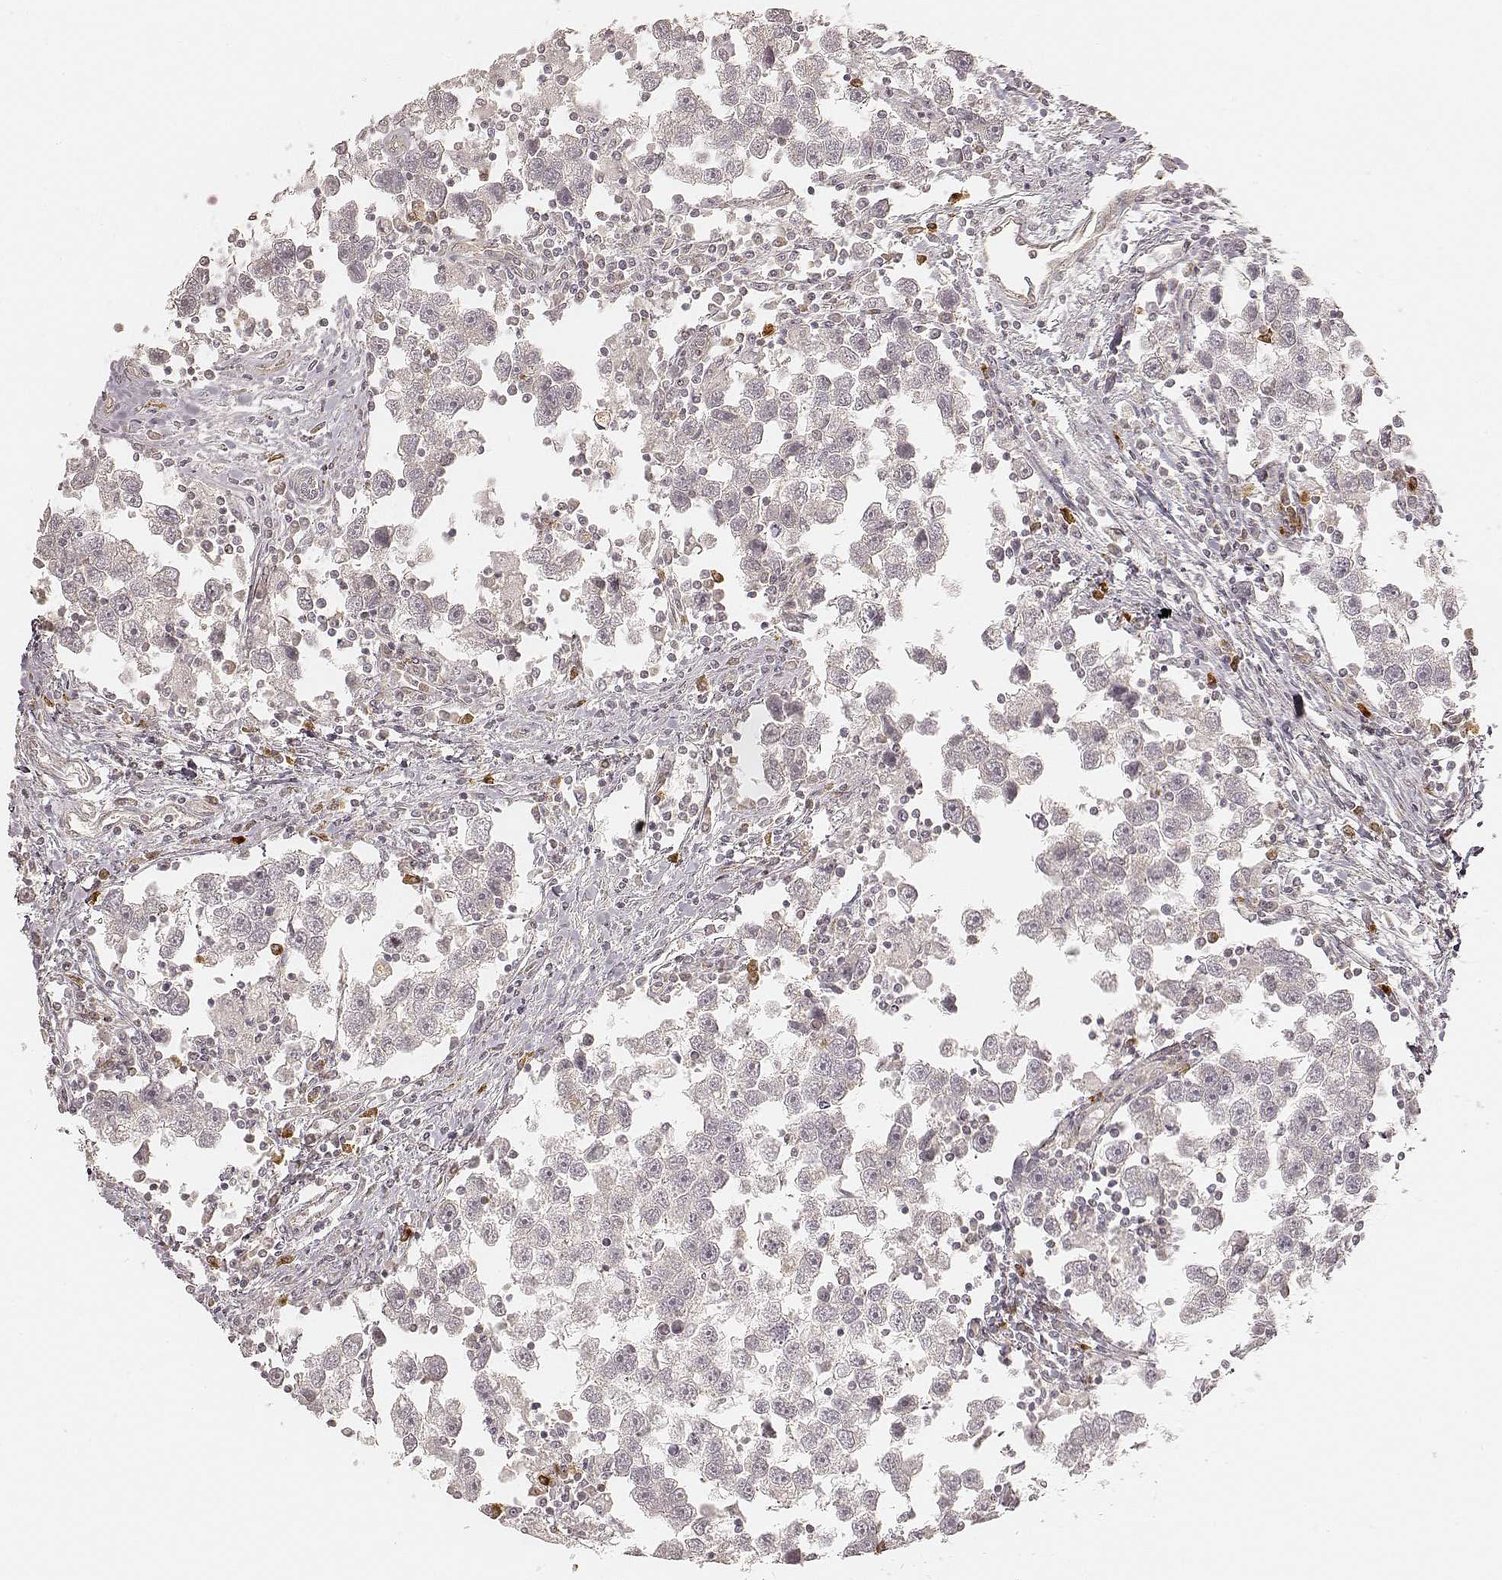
{"staining": {"intensity": "negative", "quantity": "none", "location": "none"}, "tissue": "testis cancer", "cell_type": "Tumor cells", "image_type": "cancer", "snomed": [{"axis": "morphology", "description": "Seminoma, NOS"}, {"axis": "topography", "description": "Testis"}], "caption": "Immunohistochemistry of human testis seminoma exhibits no staining in tumor cells.", "gene": "GORASP2", "patient": {"sex": "male", "age": 30}}